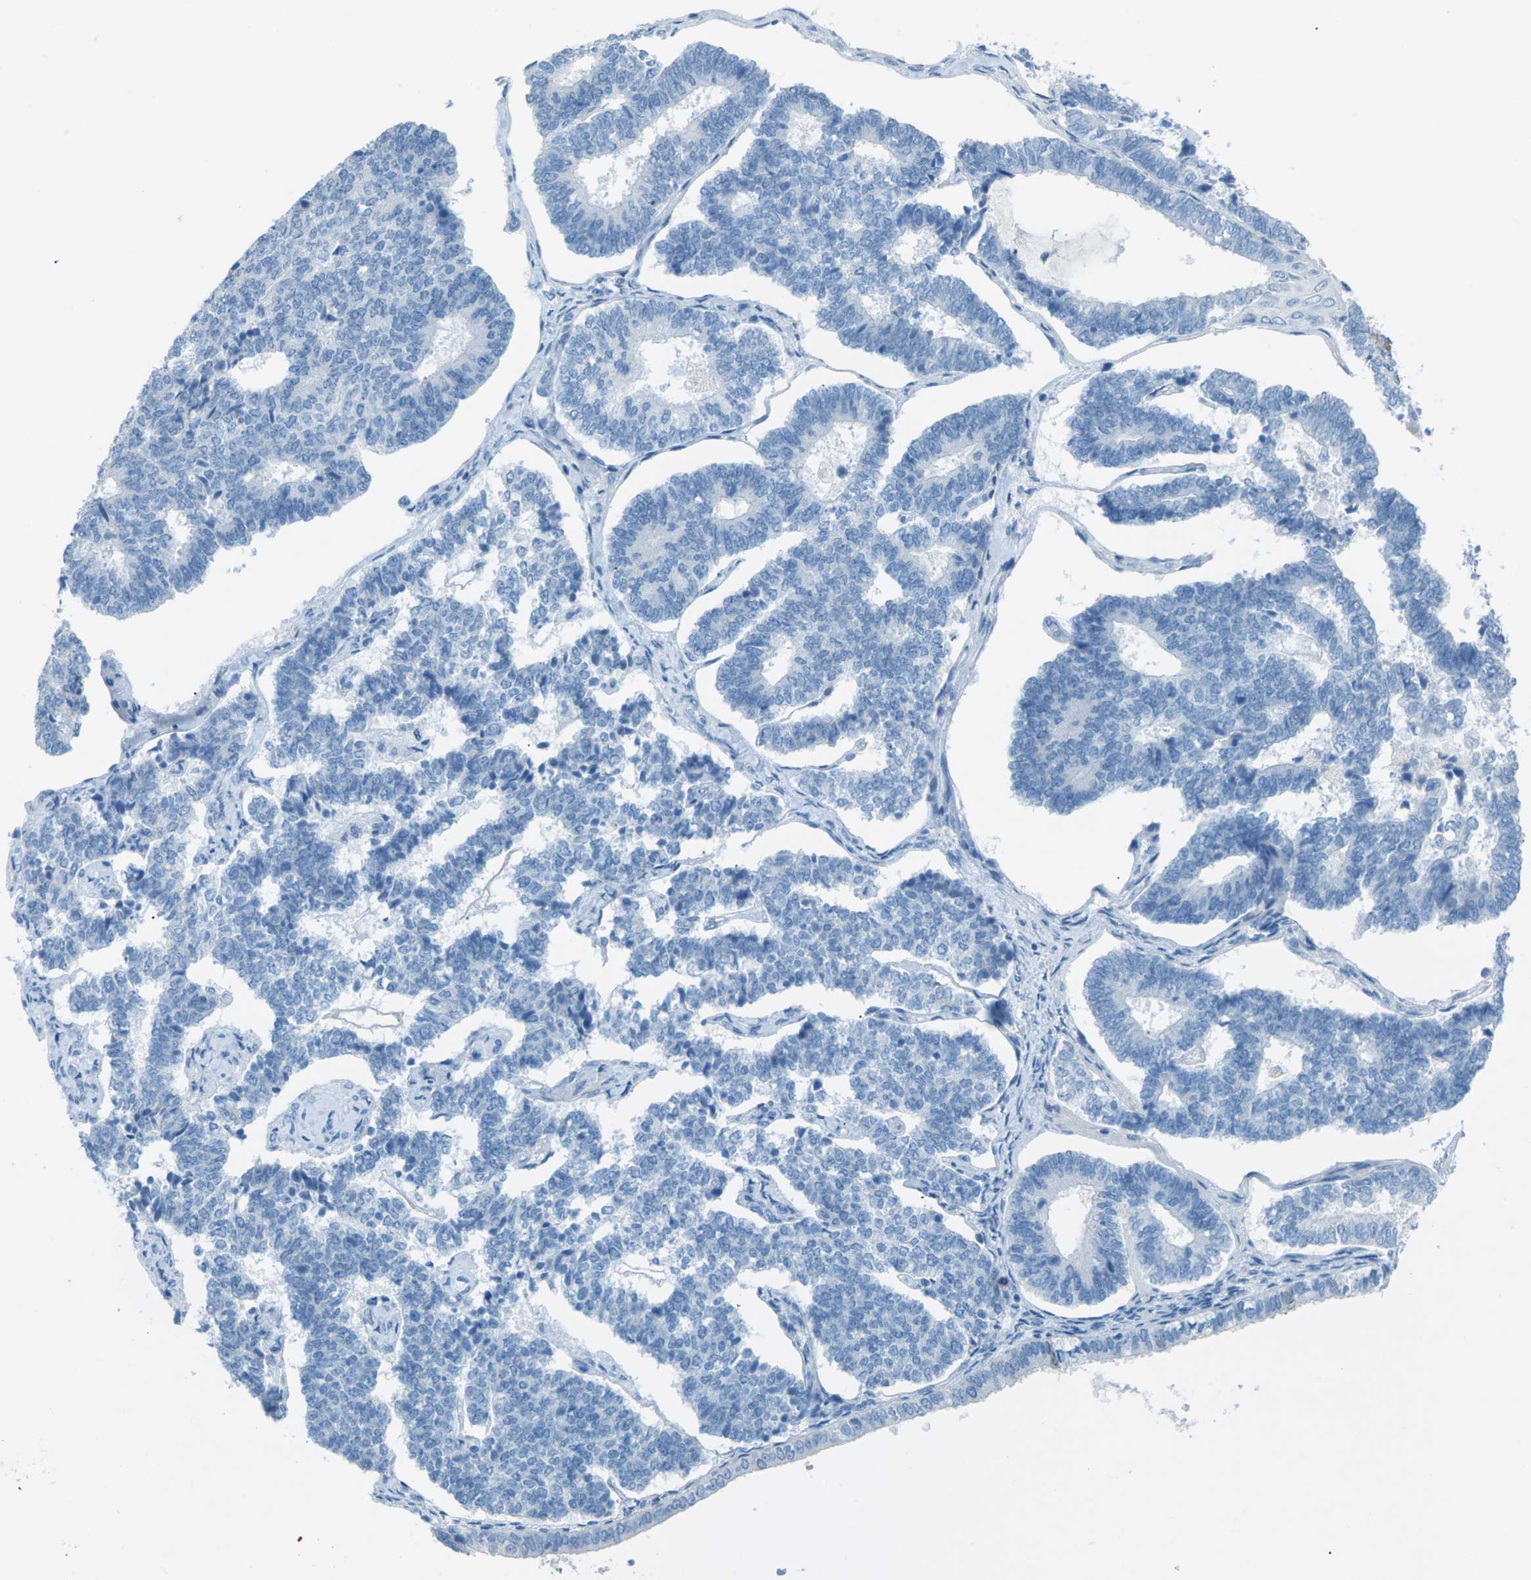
{"staining": {"intensity": "negative", "quantity": "none", "location": "none"}, "tissue": "endometrial cancer", "cell_type": "Tumor cells", "image_type": "cancer", "snomed": [{"axis": "morphology", "description": "Adenocarcinoma, NOS"}, {"axis": "topography", "description": "Endometrium"}], "caption": "This is an IHC micrograph of human endometrial cancer. There is no positivity in tumor cells.", "gene": "CDH16", "patient": {"sex": "female", "age": 70}}